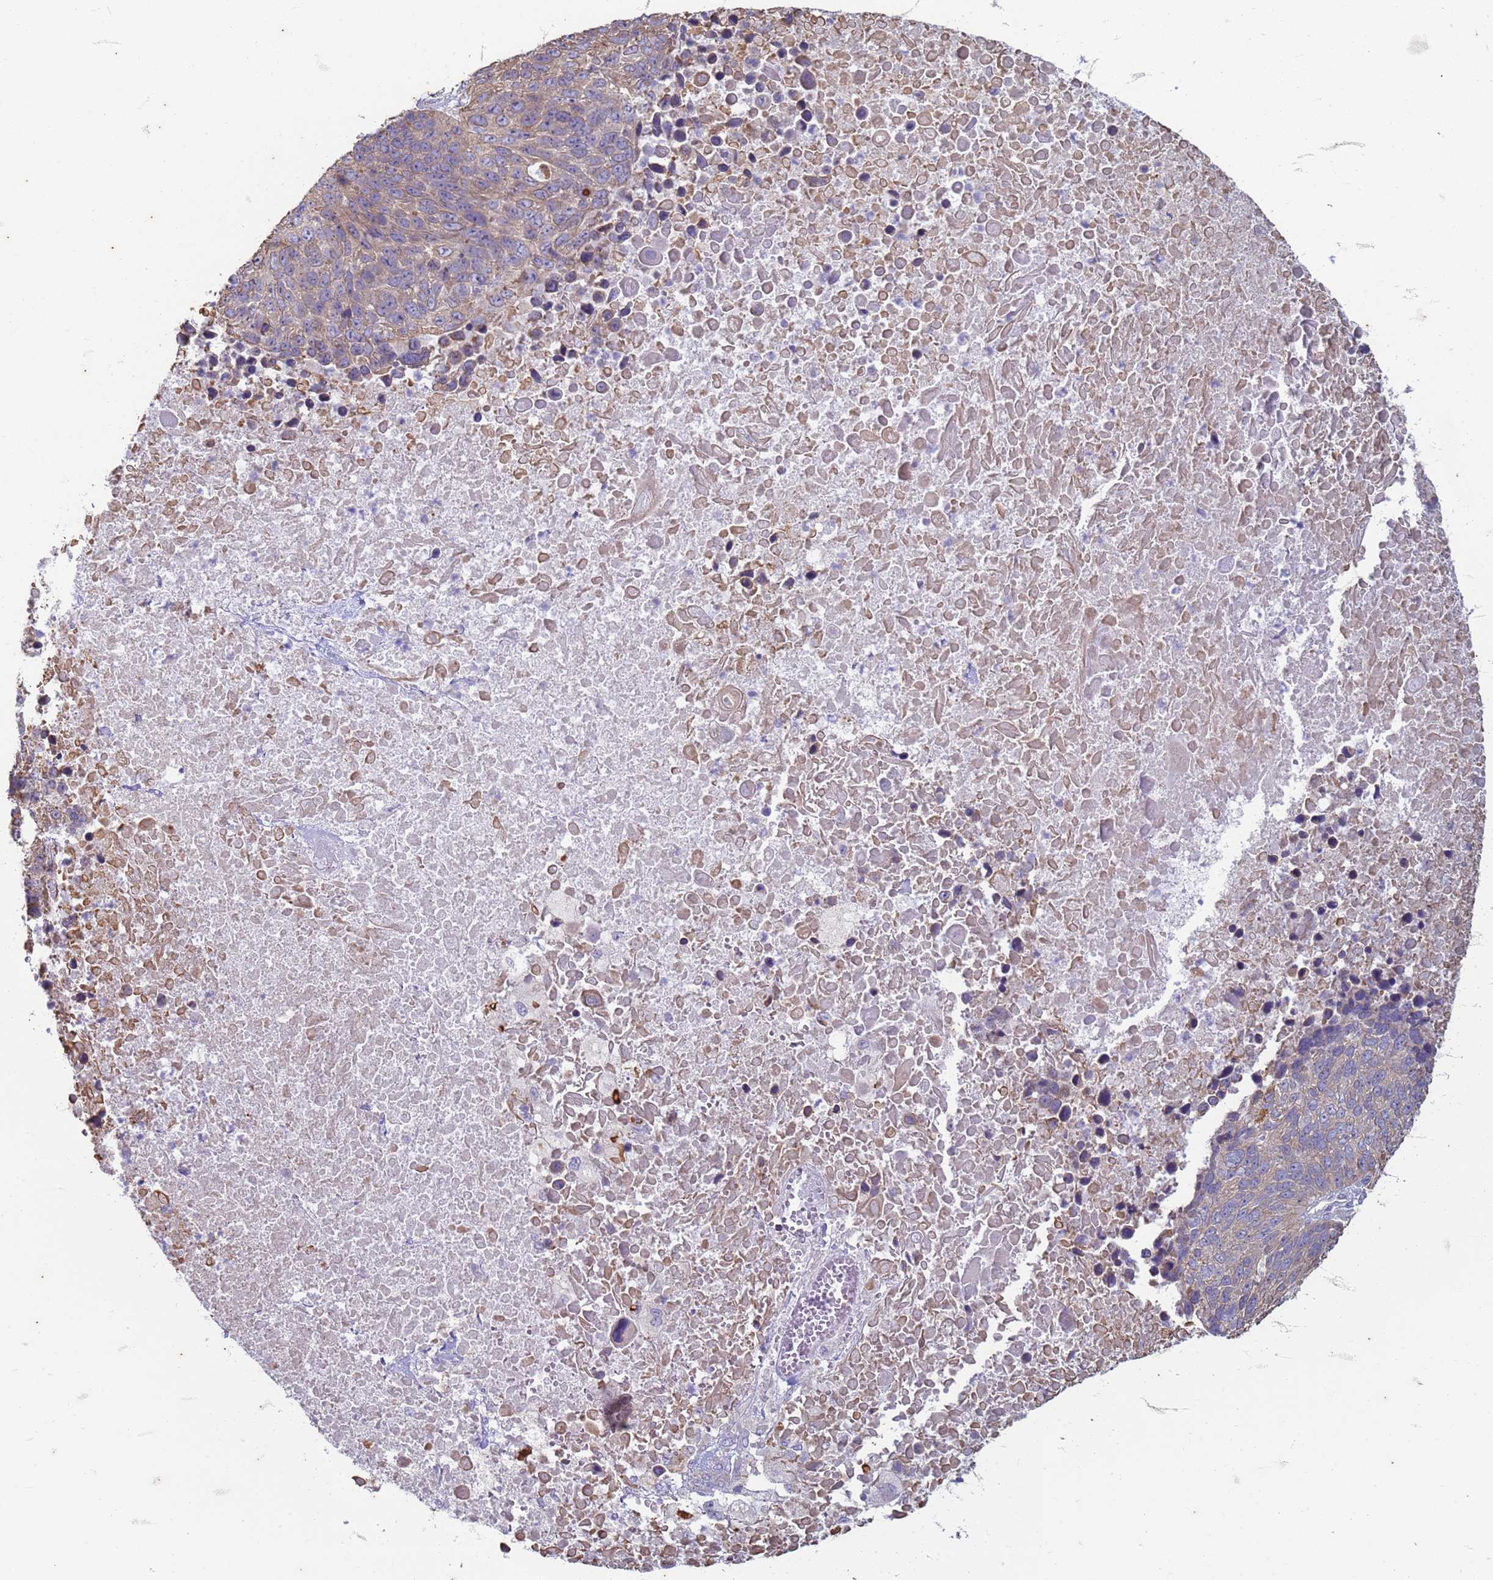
{"staining": {"intensity": "weak", "quantity": "<25%", "location": "cytoplasmic/membranous"}, "tissue": "lung cancer", "cell_type": "Tumor cells", "image_type": "cancer", "snomed": [{"axis": "morphology", "description": "Normal tissue, NOS"}, {"axis": "morphology", "description": "Squamous cell carcinoma, NOS"}, {"axis": "topography", "description": "Lymph node"}, {"axis": "topography", "description": "Lung"}], "caption": "The image demonstrates no significant expression in tumor cells of lung cancer.", "gene": "SUCO", "patient": {"sex": "male", "age": 66}}